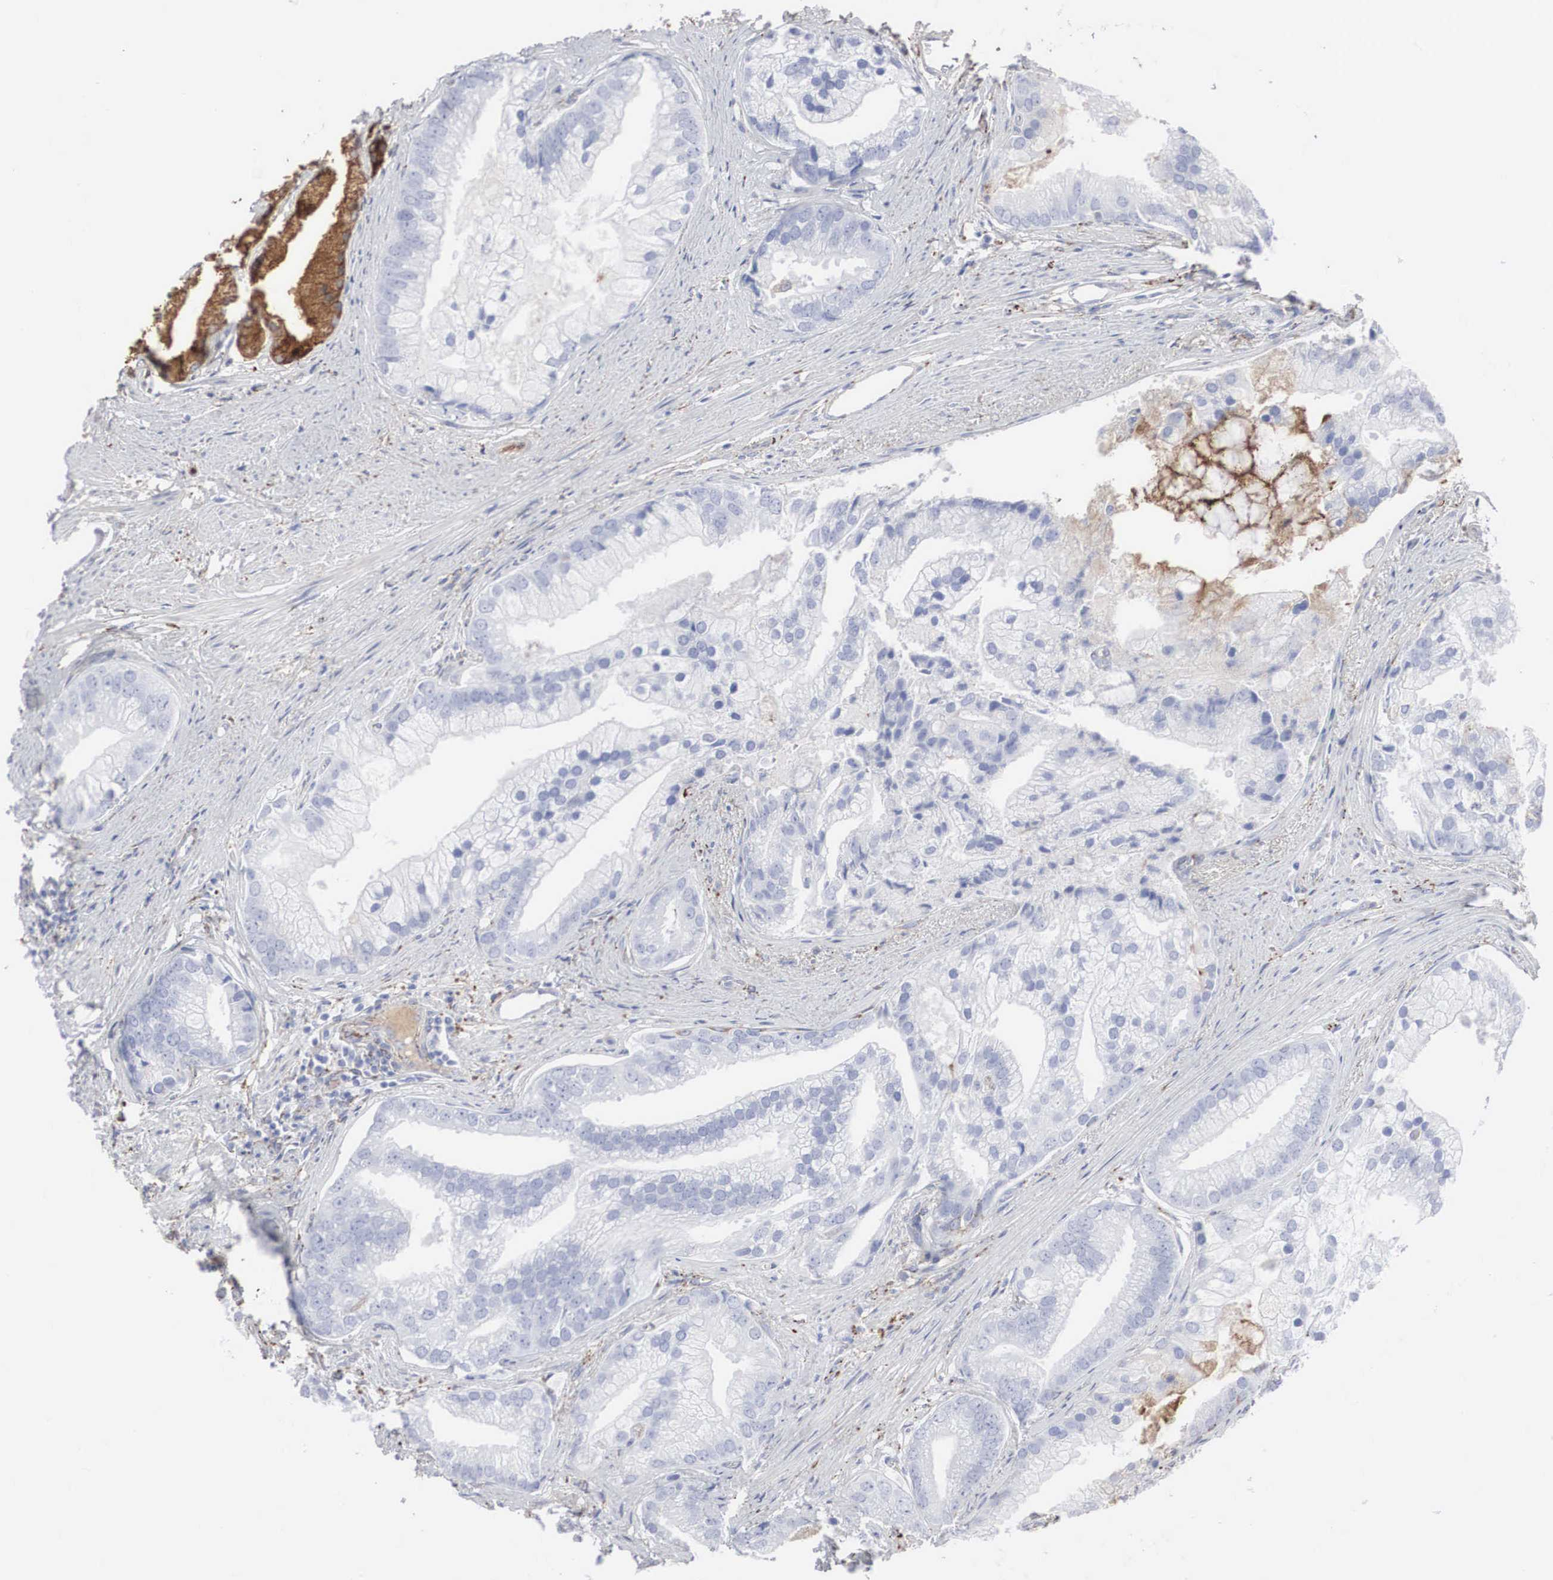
{"staining": {"intensity": "weak", "quantity": "<25%", "location": "cytoplasmic/membranous"}, "tissue": "prostate cancer", "cell_type": "Tumor cells", "image_type": "cancer", "snomed": [{"axis": "morphology", "description": "Adenocarcinoma, Low grade"}, {"axis": "topography", "description": "Prostate"}], "caption": "The IHC histopathology image has no significant staining in tumor cells of prostate cancer tissue.", "gene": "LGALS3BP", "patient": {"sex": "male", "age": 71}}